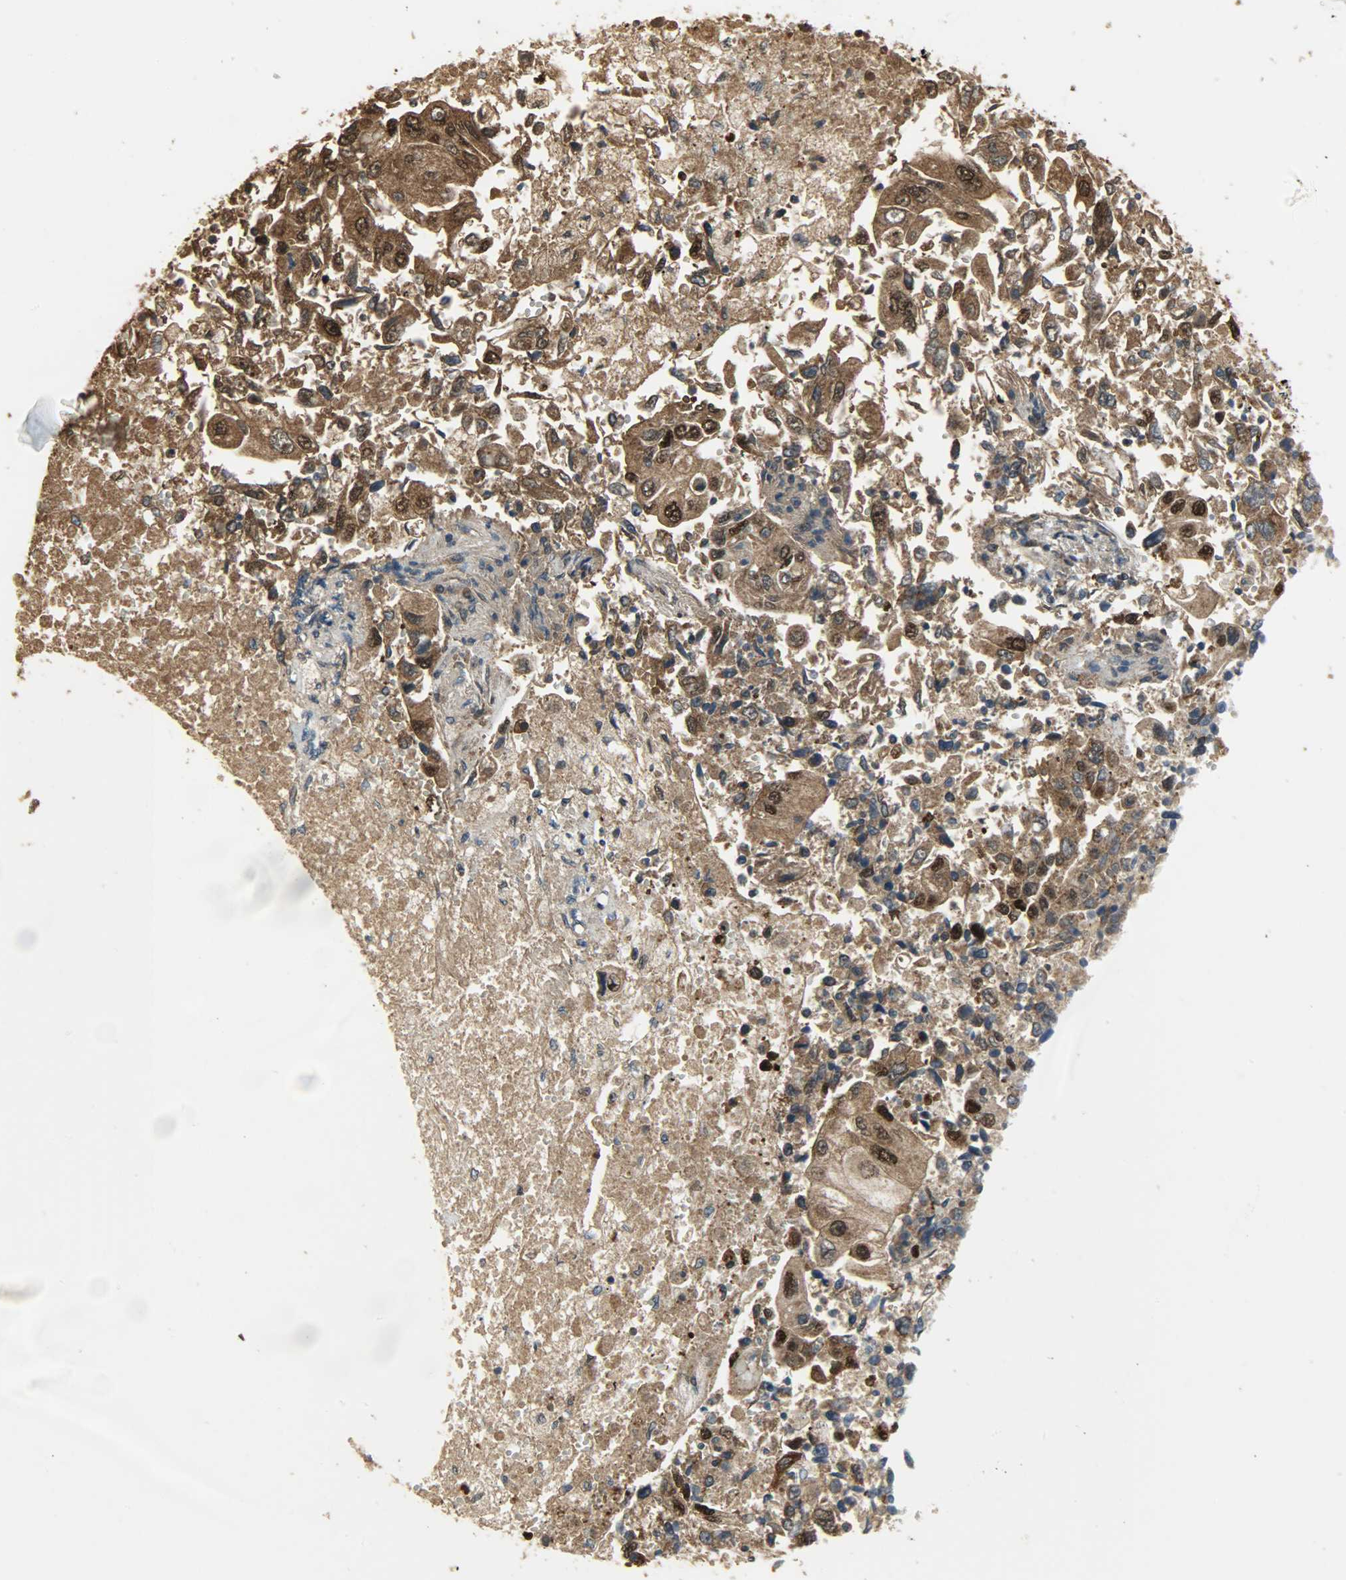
{"staining": {"intensity": "strong", "quantity": ">75%", "location": "cytoplasmic/membranous,nuclear"}, "tissue": "lung cancer", "cell_type": "Tumor cells", "image_type": "cancer", "snomed": [{"axis": "morphology", "description": "Adenocarcinoma, NOS"}, {"axis": "topography", "description": "Lung"}], "caption": "Human adenocarcinoma (lung) stained with a brown dye demonstrates strong cytoplasmic/membranous and nuclear positive staining in approximately >75% of tumor cells.", "gene": "LDHB", "patient": {"sex": "male", "age": 84}}